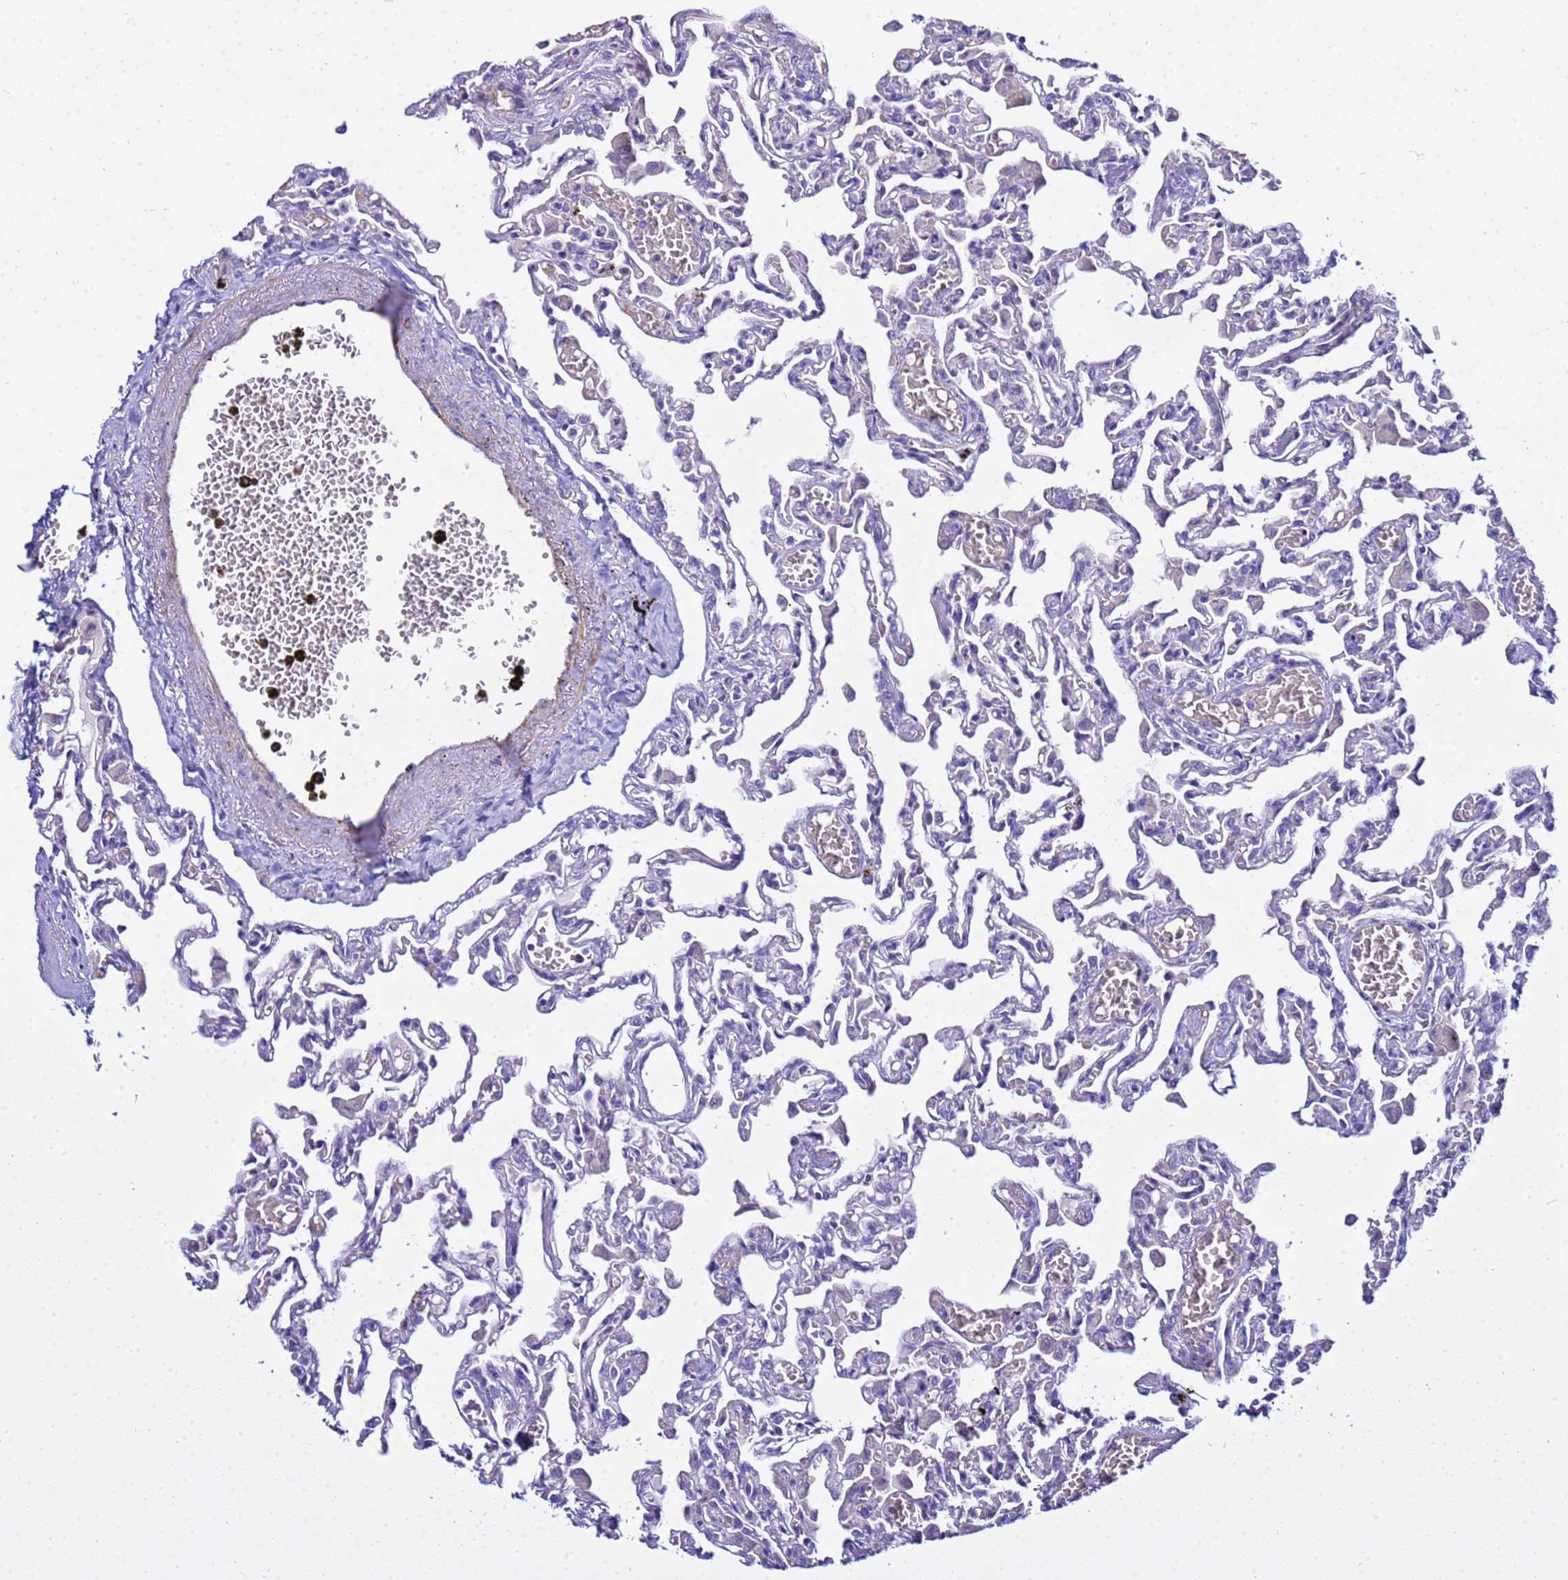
{"staining": {"intensity": "negative", "quantity": "none", "location": "none"}, "tissue": "lung", "cell_type": "Alveolar cells", "image_type": "normal", "snomed": [{"axis": "morphology", "description": "Normal tissue, NOS"}, {"axis": "topography", "description": "Bronchus"}, {"axis": "topography", "description": "Lung"}], "caption": "A high-resolution histopathology image shows IHC staining of normal lung, which demonstrates no significant staining in alveolar cells. Nuclei are stained in blue.", "gene": "USP18", "patient": {"sex": "female", "age": 49}}